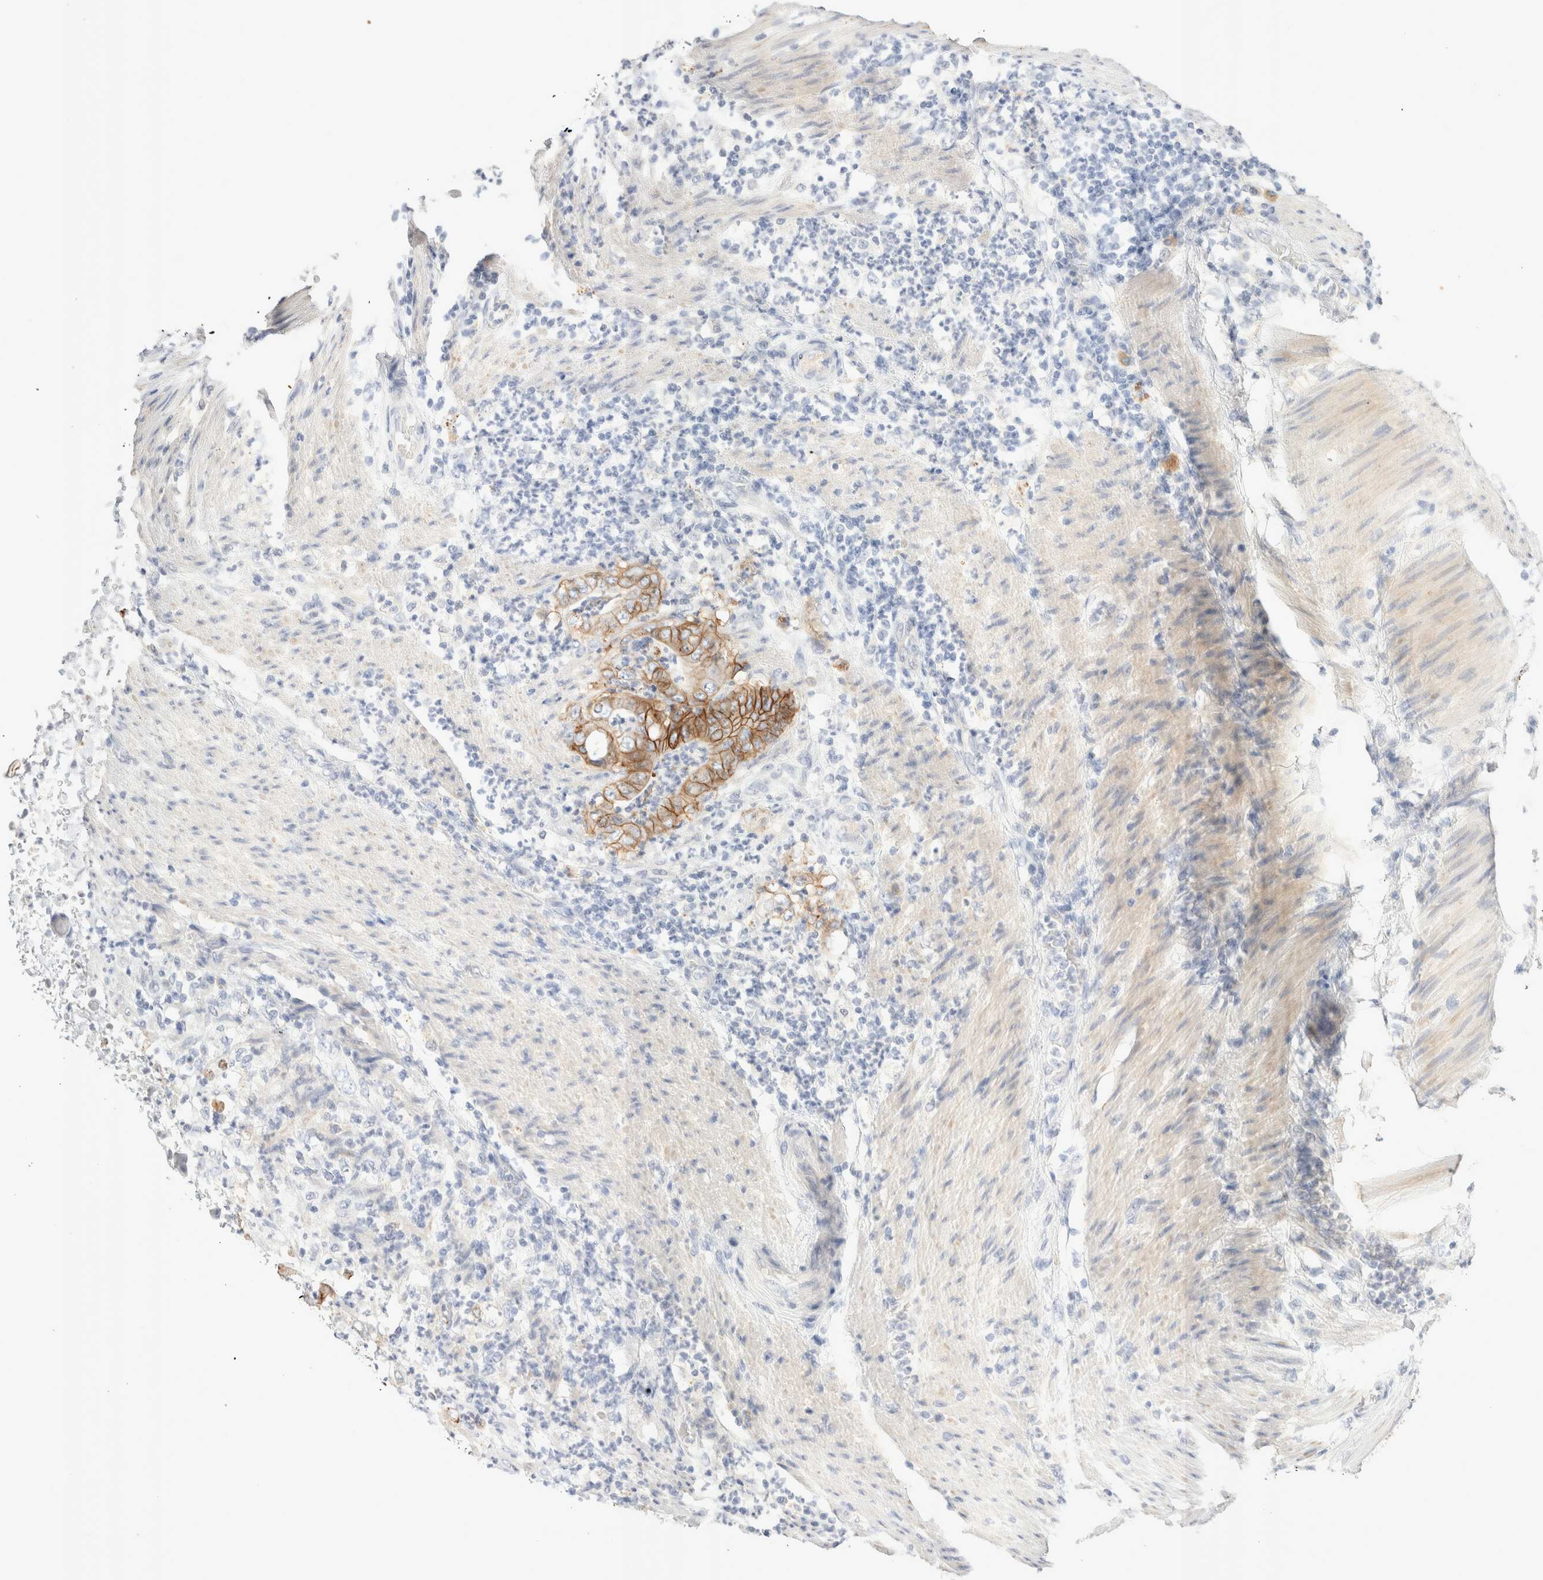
{"staining": {"intensity": "moderate", "quantity": "25%-75%", "location": "cytoplasmic/membranous"}, "tissue": "stomach cancer", "cell_type": "Tumor cells", "image_type": "cancer", "snomed": [{"axis": "morphology", "description": "Adenocarcinoma, NOS"}, {"axis": "topography", "description": "Stomach"}], "caption": "Stomach adenocarcinoma stained with a protein marker exhibits moderate staining in tumor cells.", "gene": "EPCAM", "patient": {"sex": "female", "age": 73}}